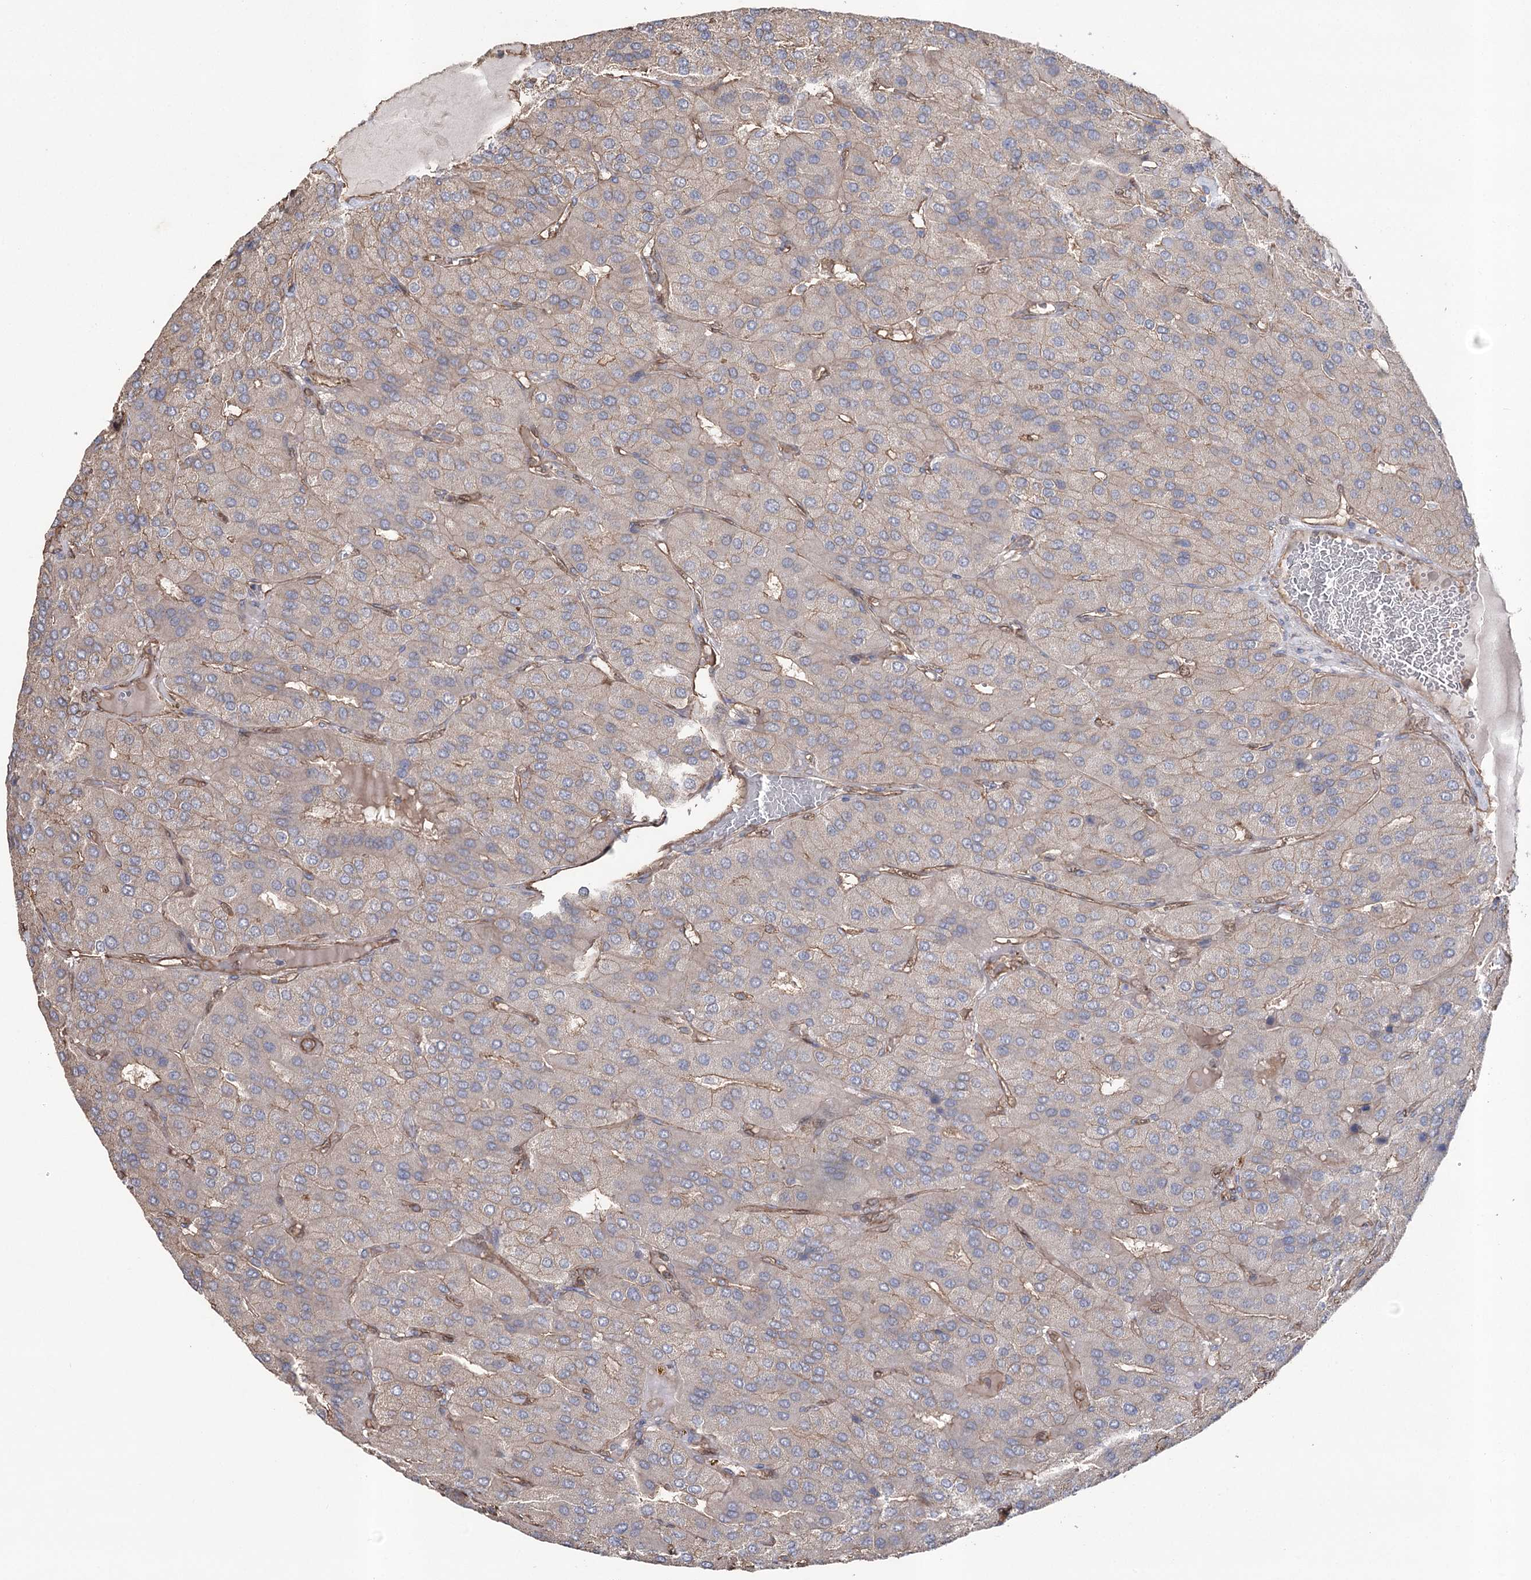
{"staining": {"intensity": "weak", "quantity": "<25%", "location": "cytoplasmic/membranous"}, "tissue": "parathyroid gland", "cell_type": "Glandular cells", "image_type": "normal", "snomed": [{"axis": "morphology", "description": "Normal tissue, NOS"}, {"axis": "morphology", "description": "Adenoma, NOS"}, {"axis": "topography", "description": "Parathyroid gland"}], "caption": "Immunohistochemistry photomicrograph of benign parathyroid gland stained for a protein (brown), which shows no staining in glandular cells.", "gene": "FAM13B", "patient": {"sex": "female", "age": 86}}